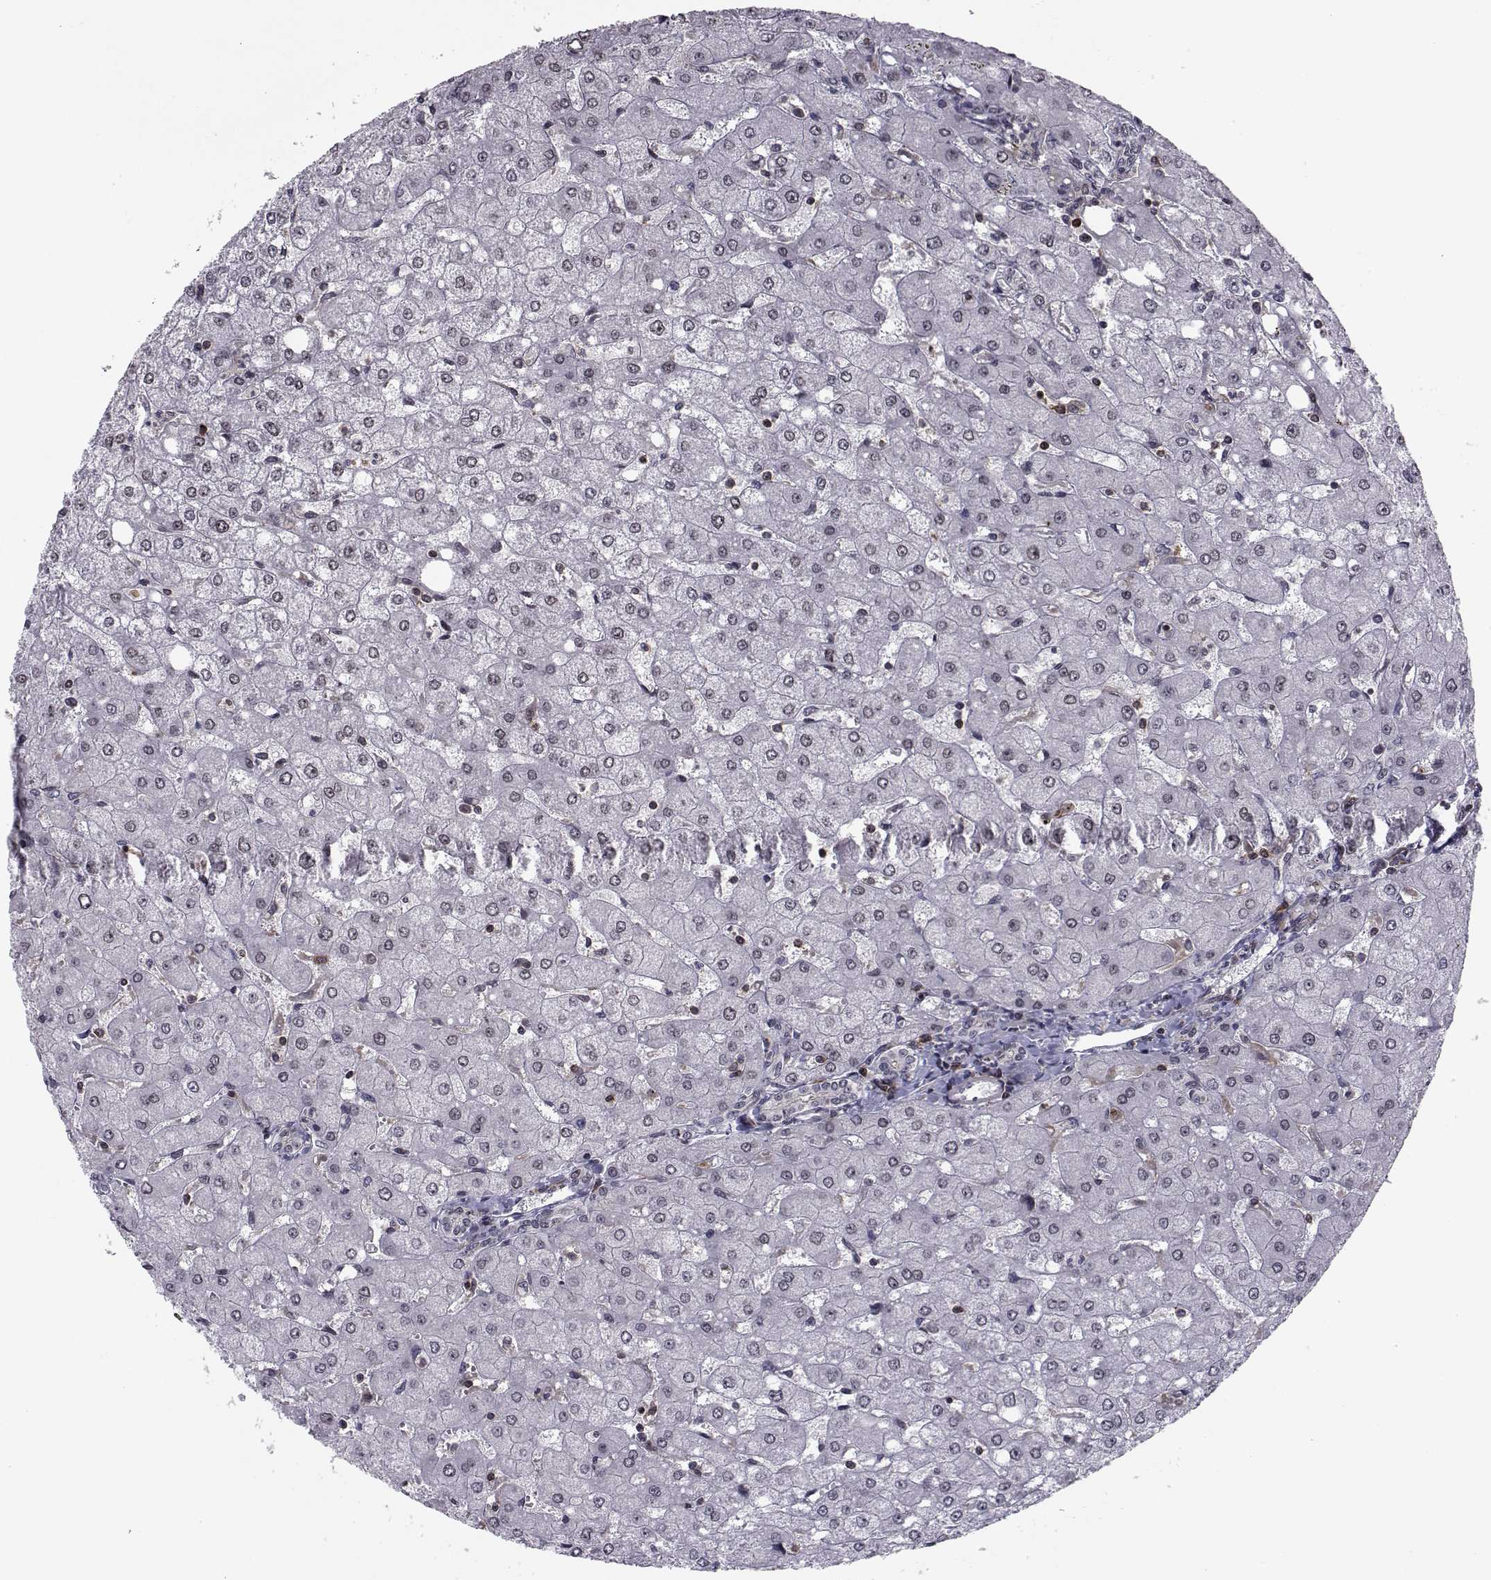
{"staining": {"intensity": "negative", "quantity": "none", "location": "none"}, "tissue": "liver", "cell_type": "Cholangiocytes", "image_type": "normal", "snomed": [{"axis": "morphology", "description": "Normal tissue, NOS"}, {"axis": "topography", "description": "Liver"}], "caption": "Cholangiocytes are negative for protein expression in unremarkable human liver. Brightfield microscopy of immunohistochemistry (IHC) stained with DAB (3,3'-diaminobenzidine) (brown) and hematoxylin (blue), captured at high magnification.", "gene": "PCP4L1", "patient": {"sex": "female", "age": 53}}